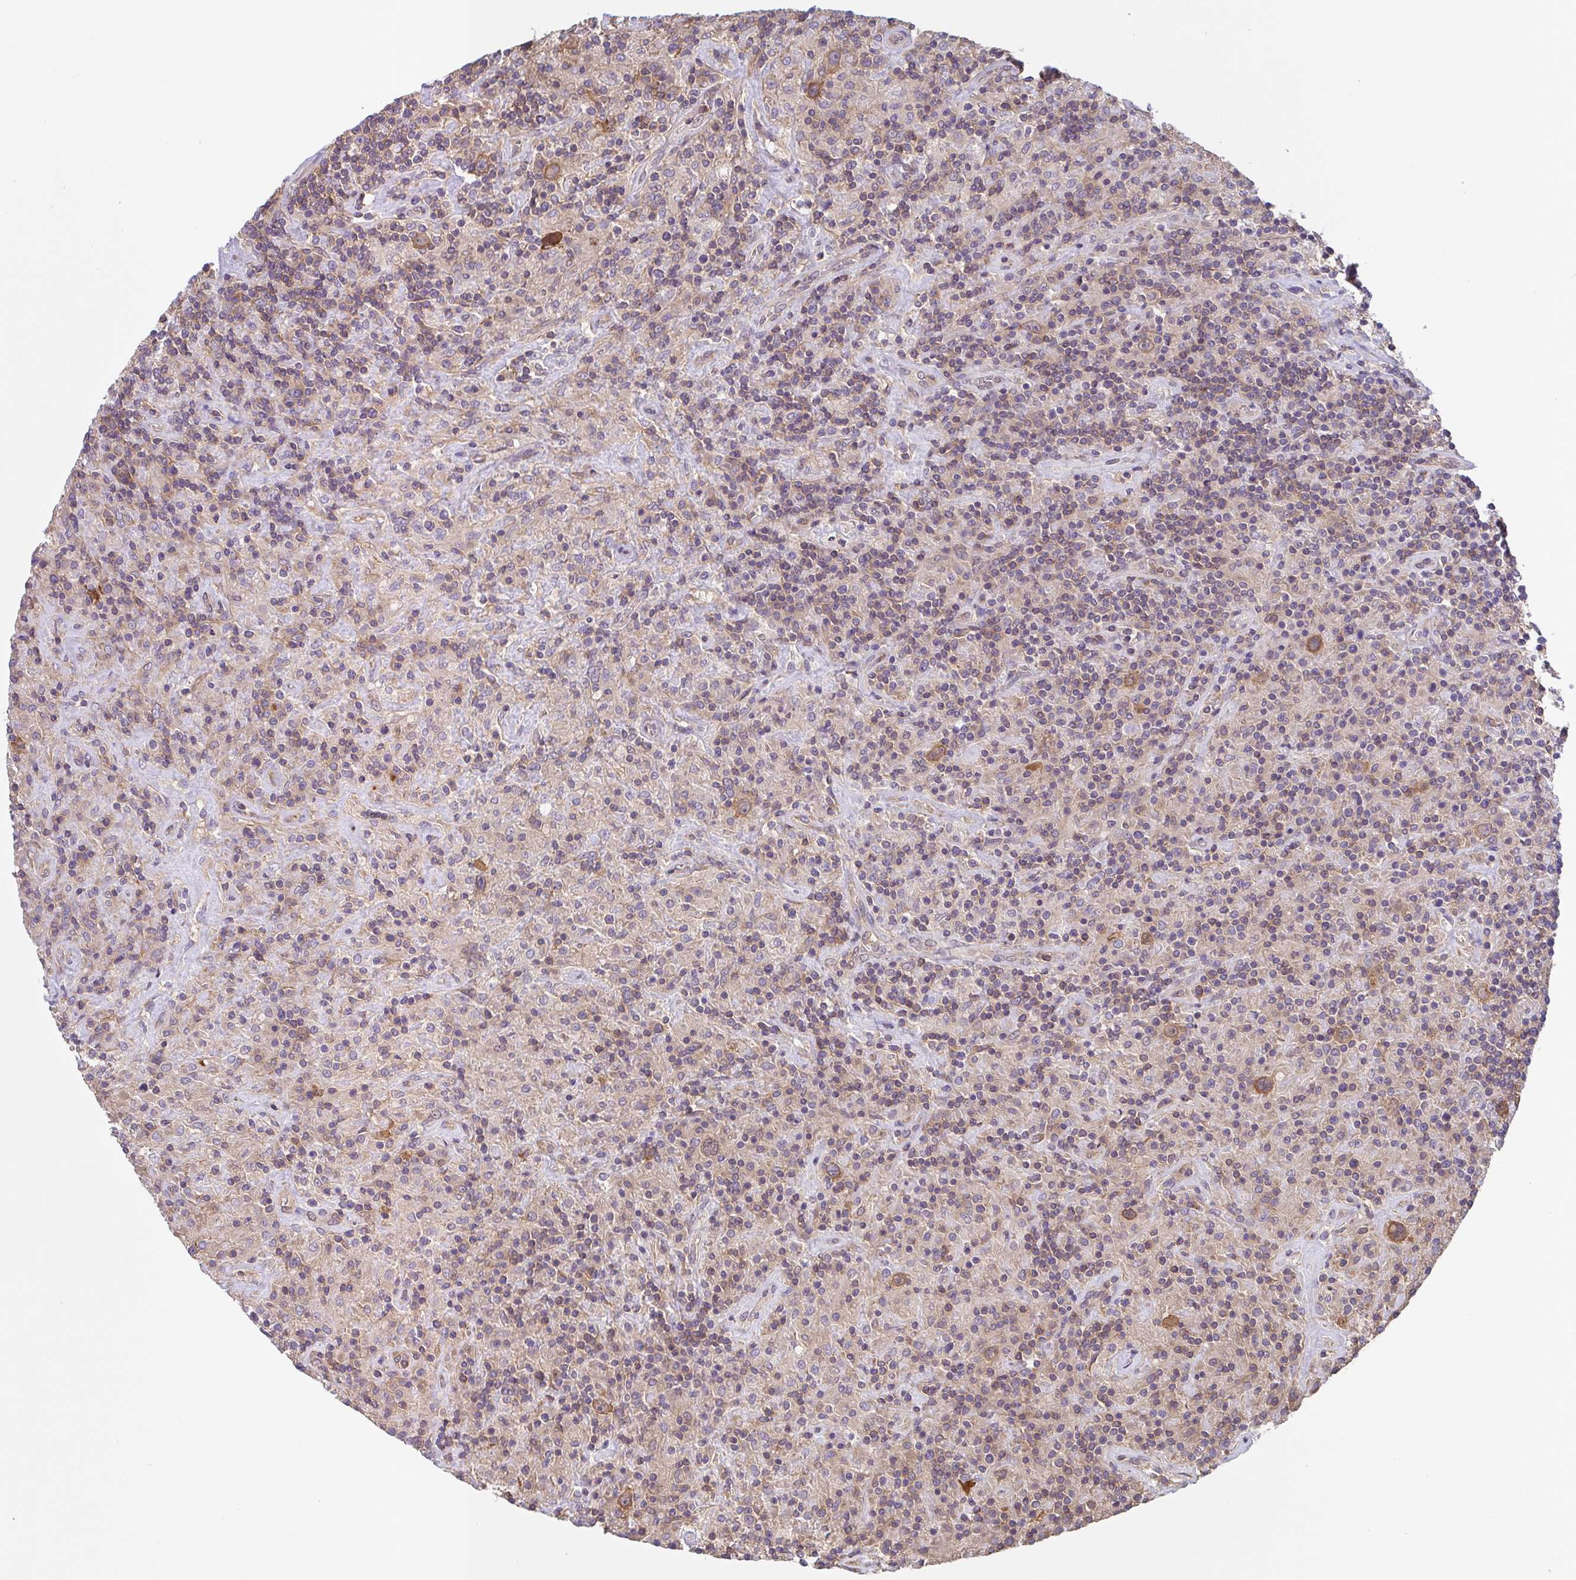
{"staining": {"intensity": "moderate", "quantity": ">75%", "location": "cytoplasmic/membranous"}, "tissue": "lymphoma", "cell_type": "Tumor cells", "image_type": "cancer", "snomed": [{"axis": "morphology", "description": "Hodgkin's disease, NOS"}, {"axis": "topography", "description": "Lymph node"}], "caption": "This is an image of IHC staining of Hodgkin's disease, which shows moderate expression in the cytoplasmic/membranous of tumor cells.", "gene": "TMEM229A", "patient": {"sex": "male", "age": 70}}